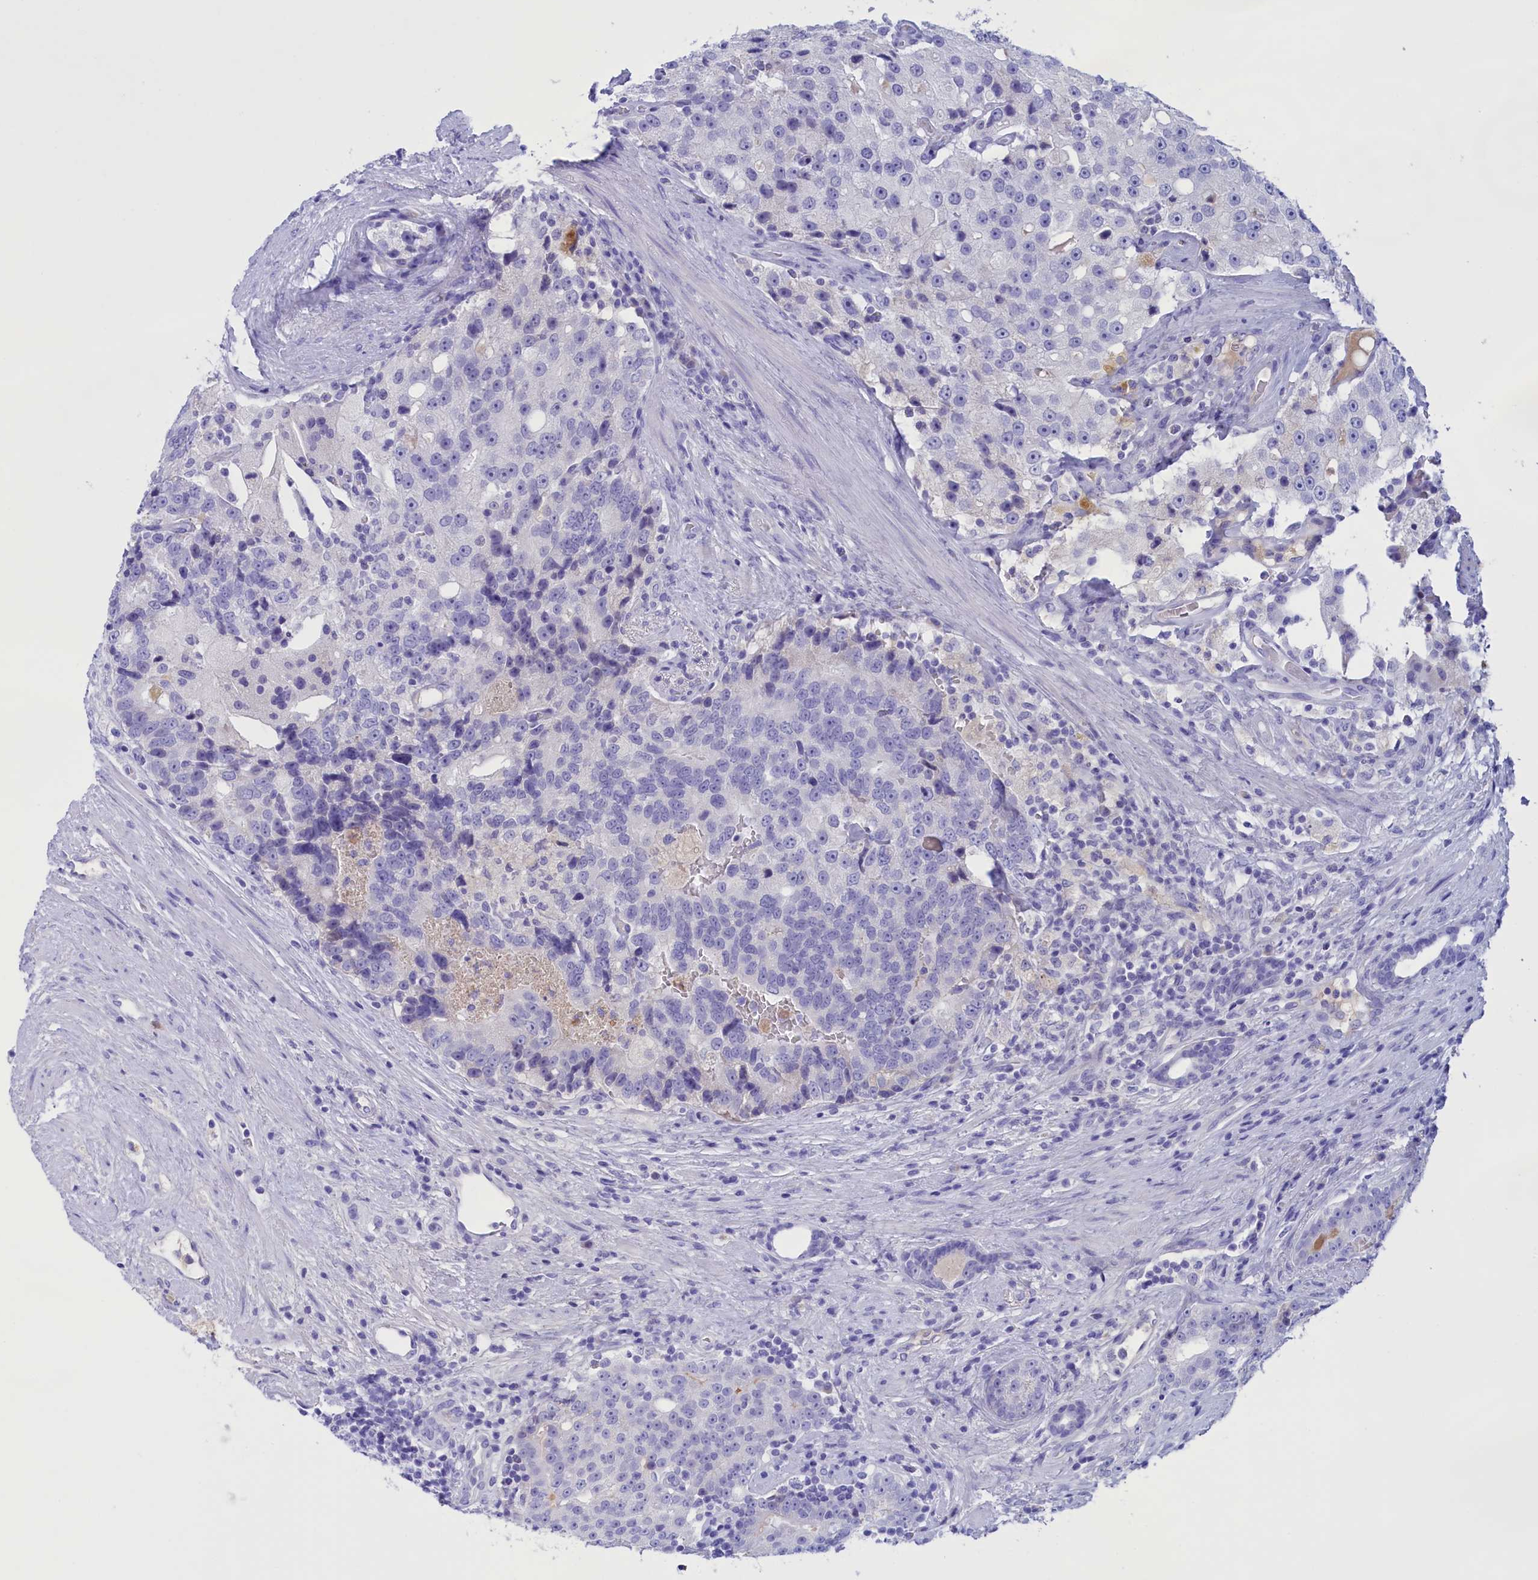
{"staining": {"intensity": "negative", "quantity": "none", "location": "none"}, "tissue": "prostate cancer", "cell_type": "Tumor cells", "image_type": "cancer", "snomed": [{"axis": "morphology", "description": "Adenocarcinoma, High grade"}, {"axis": "topography", "description": "Prostate"}], "caption": "Immunohistochemistry (IHC) histopathology image of neoplastic tissue: human prostate cancer stained with DAB (3,3'-diaminobenzidine) exhibits no significant protein staining in tumor cells. (Brightfield microscopy of DAB immunohistochemistry (IHC) at high magnification).", "gene": "PROK2", "patient": {"sex": "male", "age": 70}}